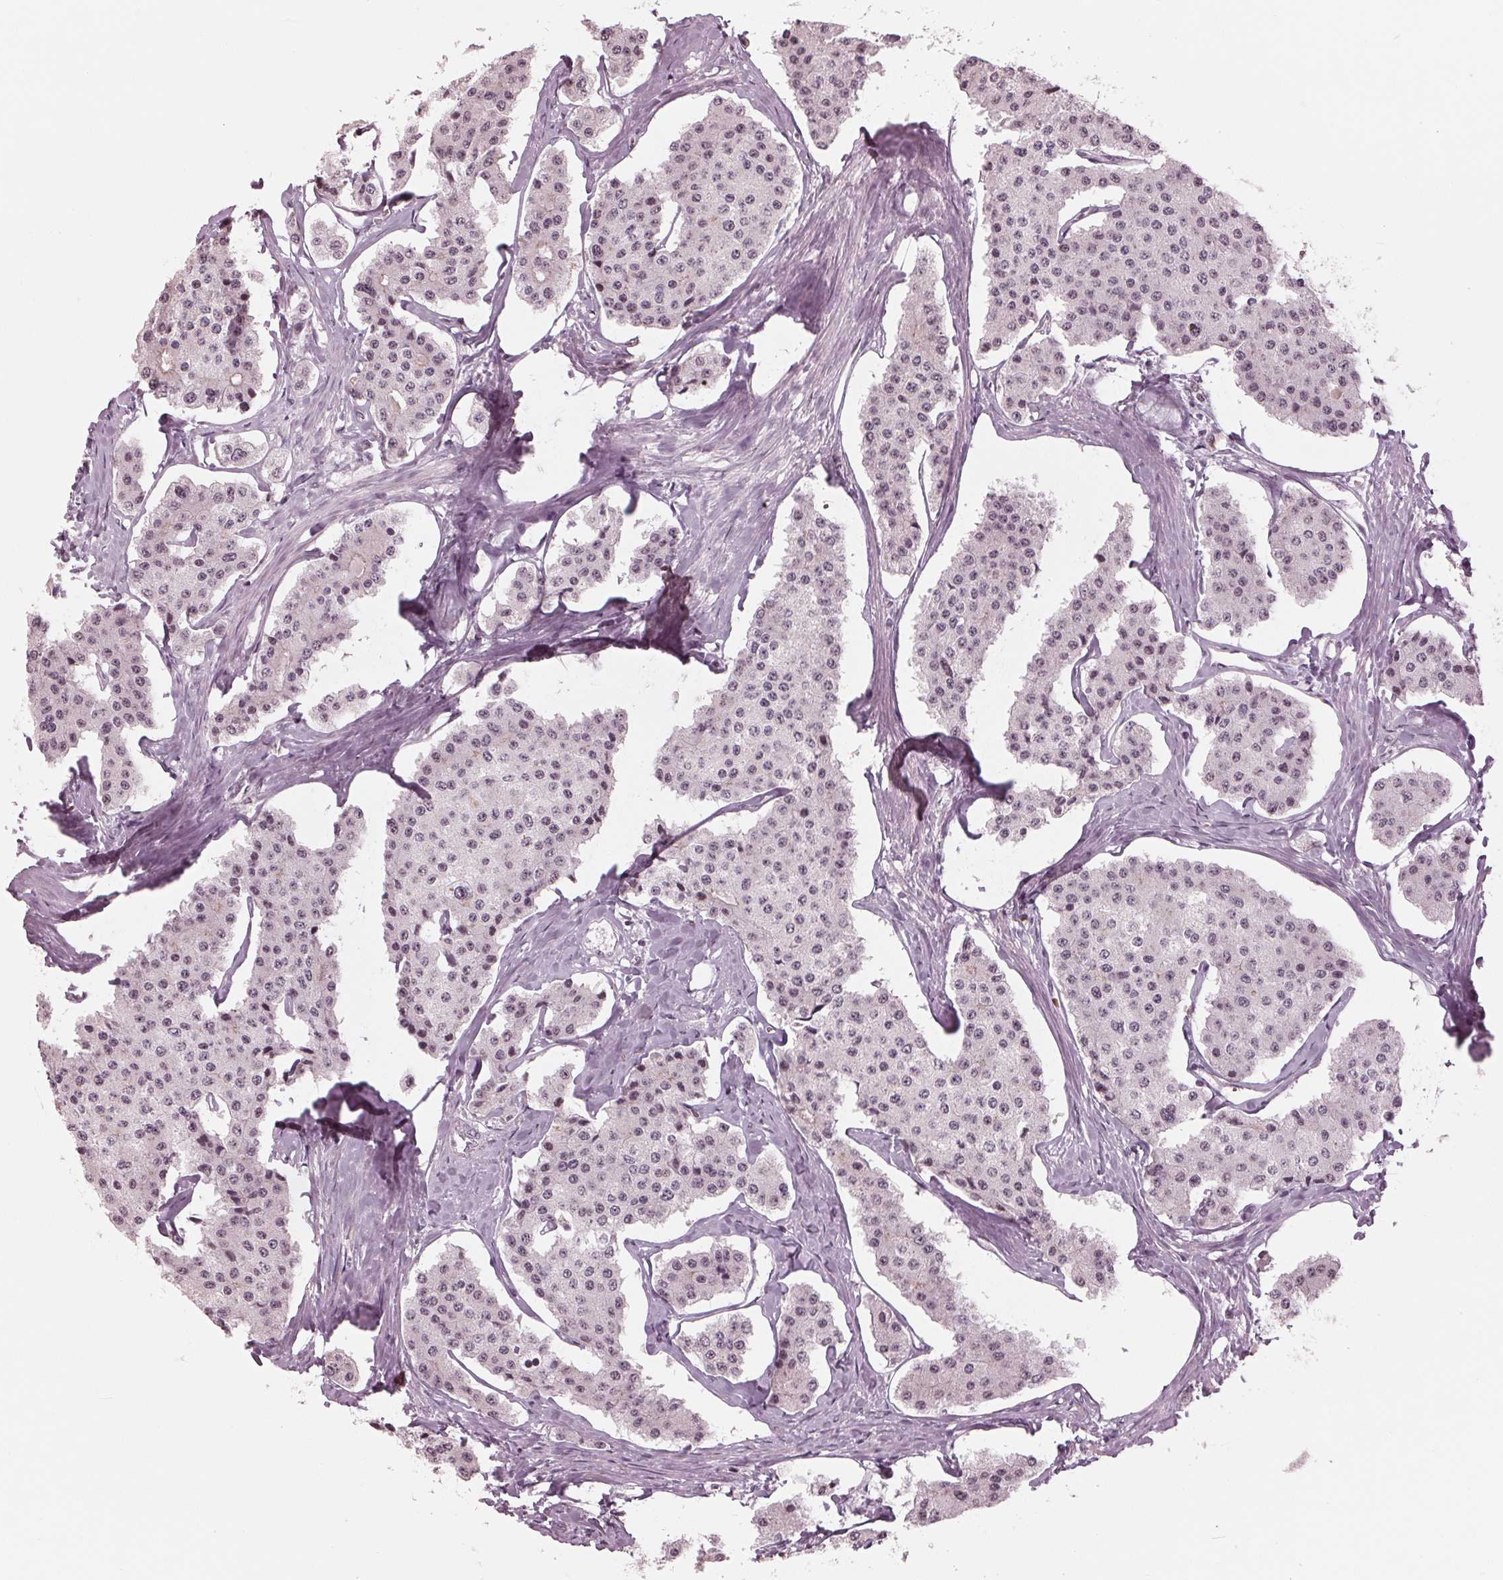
{"staining": {"intensity": "weak", "quantity": "25%-75%", "location": "nuclear"}, "tissue": "carcinoid", "cell_type": "Tumor cells", "image_type": "cancer", "snomed": [{"axis": "morphology", "description": "Carcinoid, malignant, NOS"}, {"axis": "topography", "description": "Small intestine"}], "caption": "This is a photomicrograph of immunohistochemistry (IHC) staining of carcinoid, which shows weak staining in the nuclear of tumor cells.", "gene": "SLX4", "patient": {"sex": "female", "age": 65}}